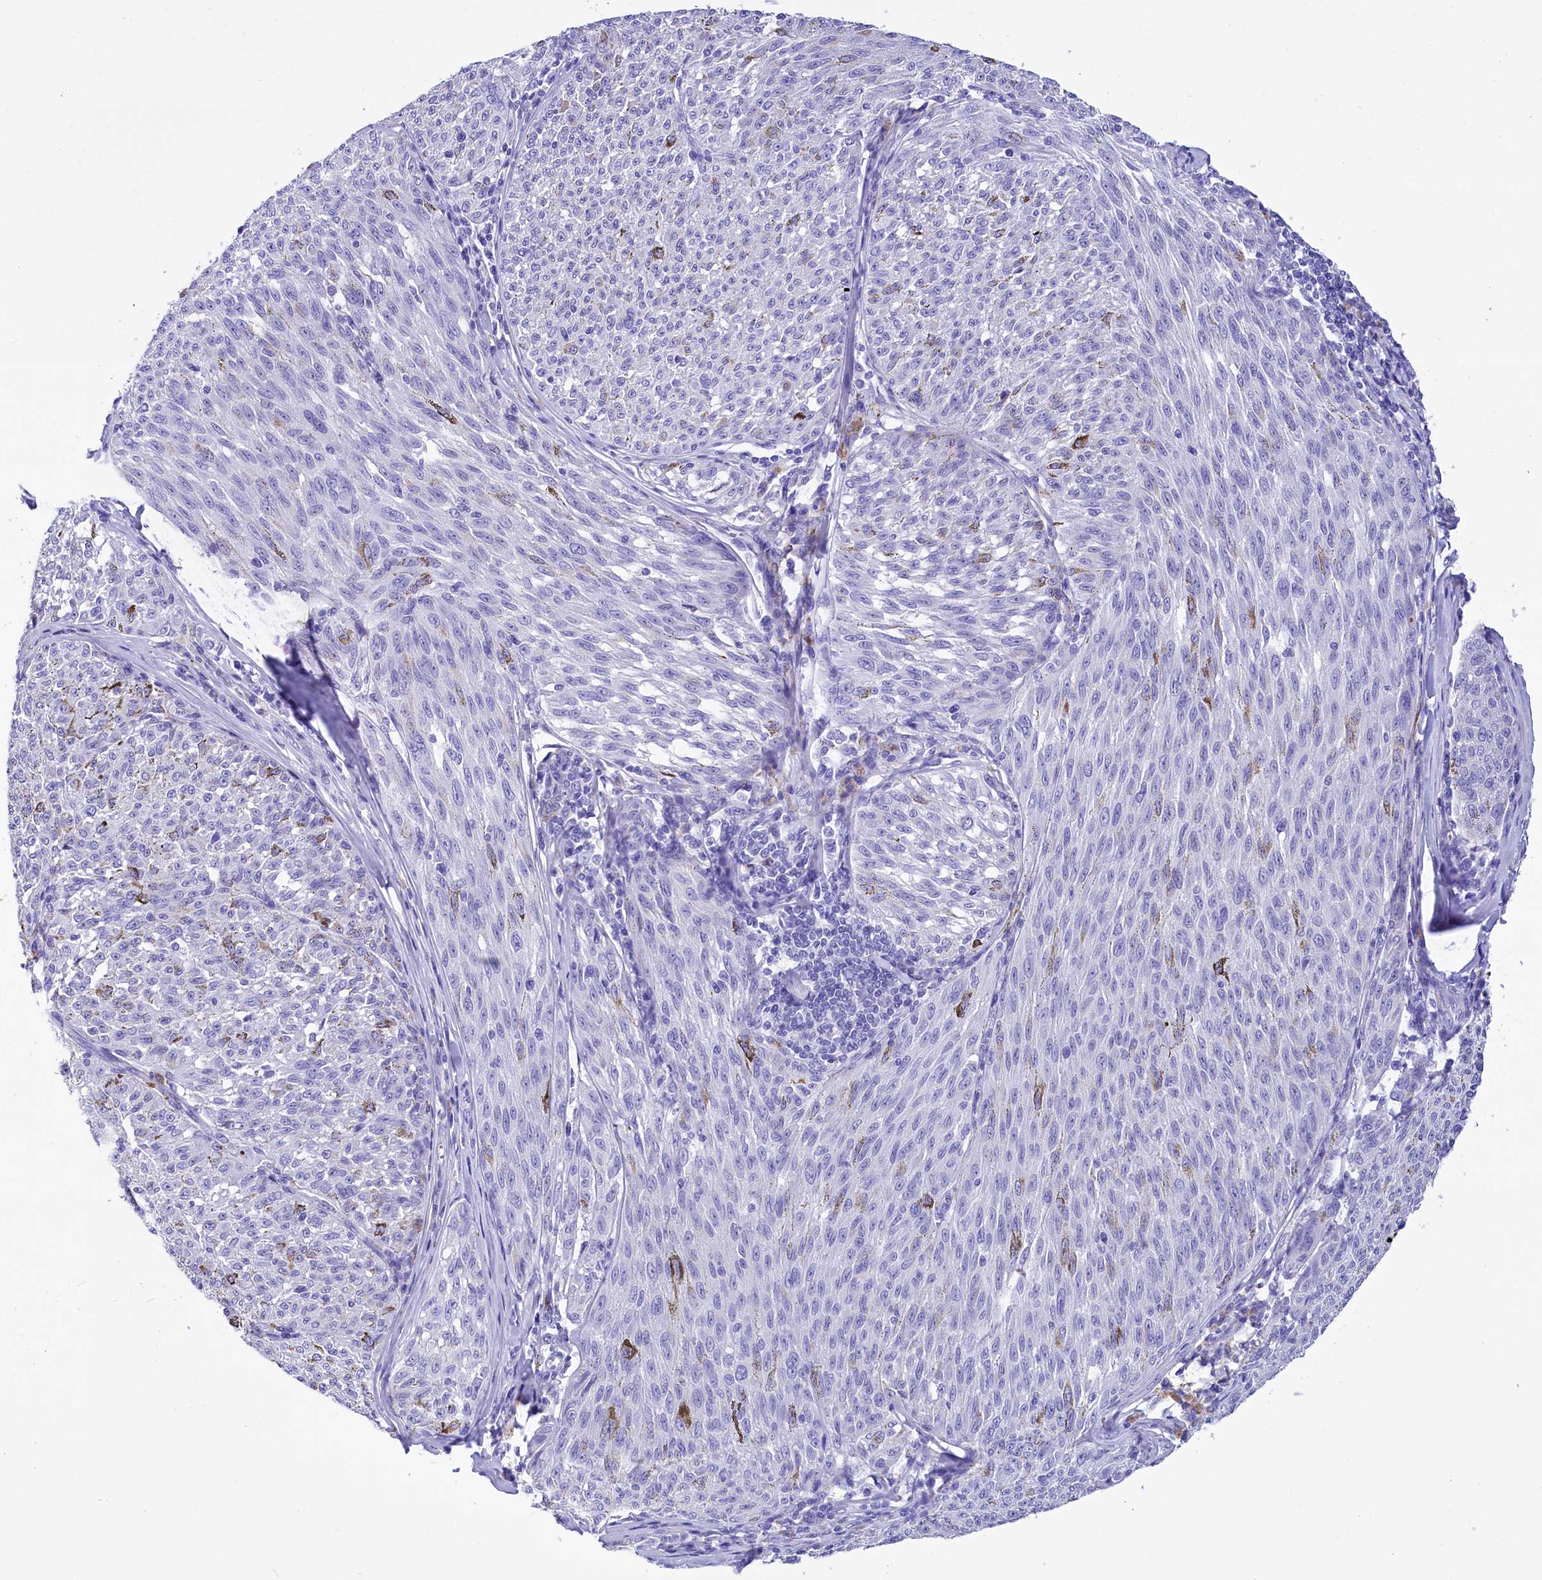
{"staining": {"intensity": "negative", "quantity": "none", "location": "none"}, "tissue": "melanoma", "cell_type": "Tumor cells", "image_type": "cancer", "snomed": [{"axis": "morphology", "description": "Malignant melanoma, NOS"}, {"axis": "topography", "description": "Skin"}], "caption": "High magnification brightfield microscopy of melanoma stained with DAB (brown) and counterstained with hematoxylin (blue): tumor cells show no significant staining. Nuclei are stained in blue.", "gene": "TTC36", "patient": {"sex": "female", "age": 72}}